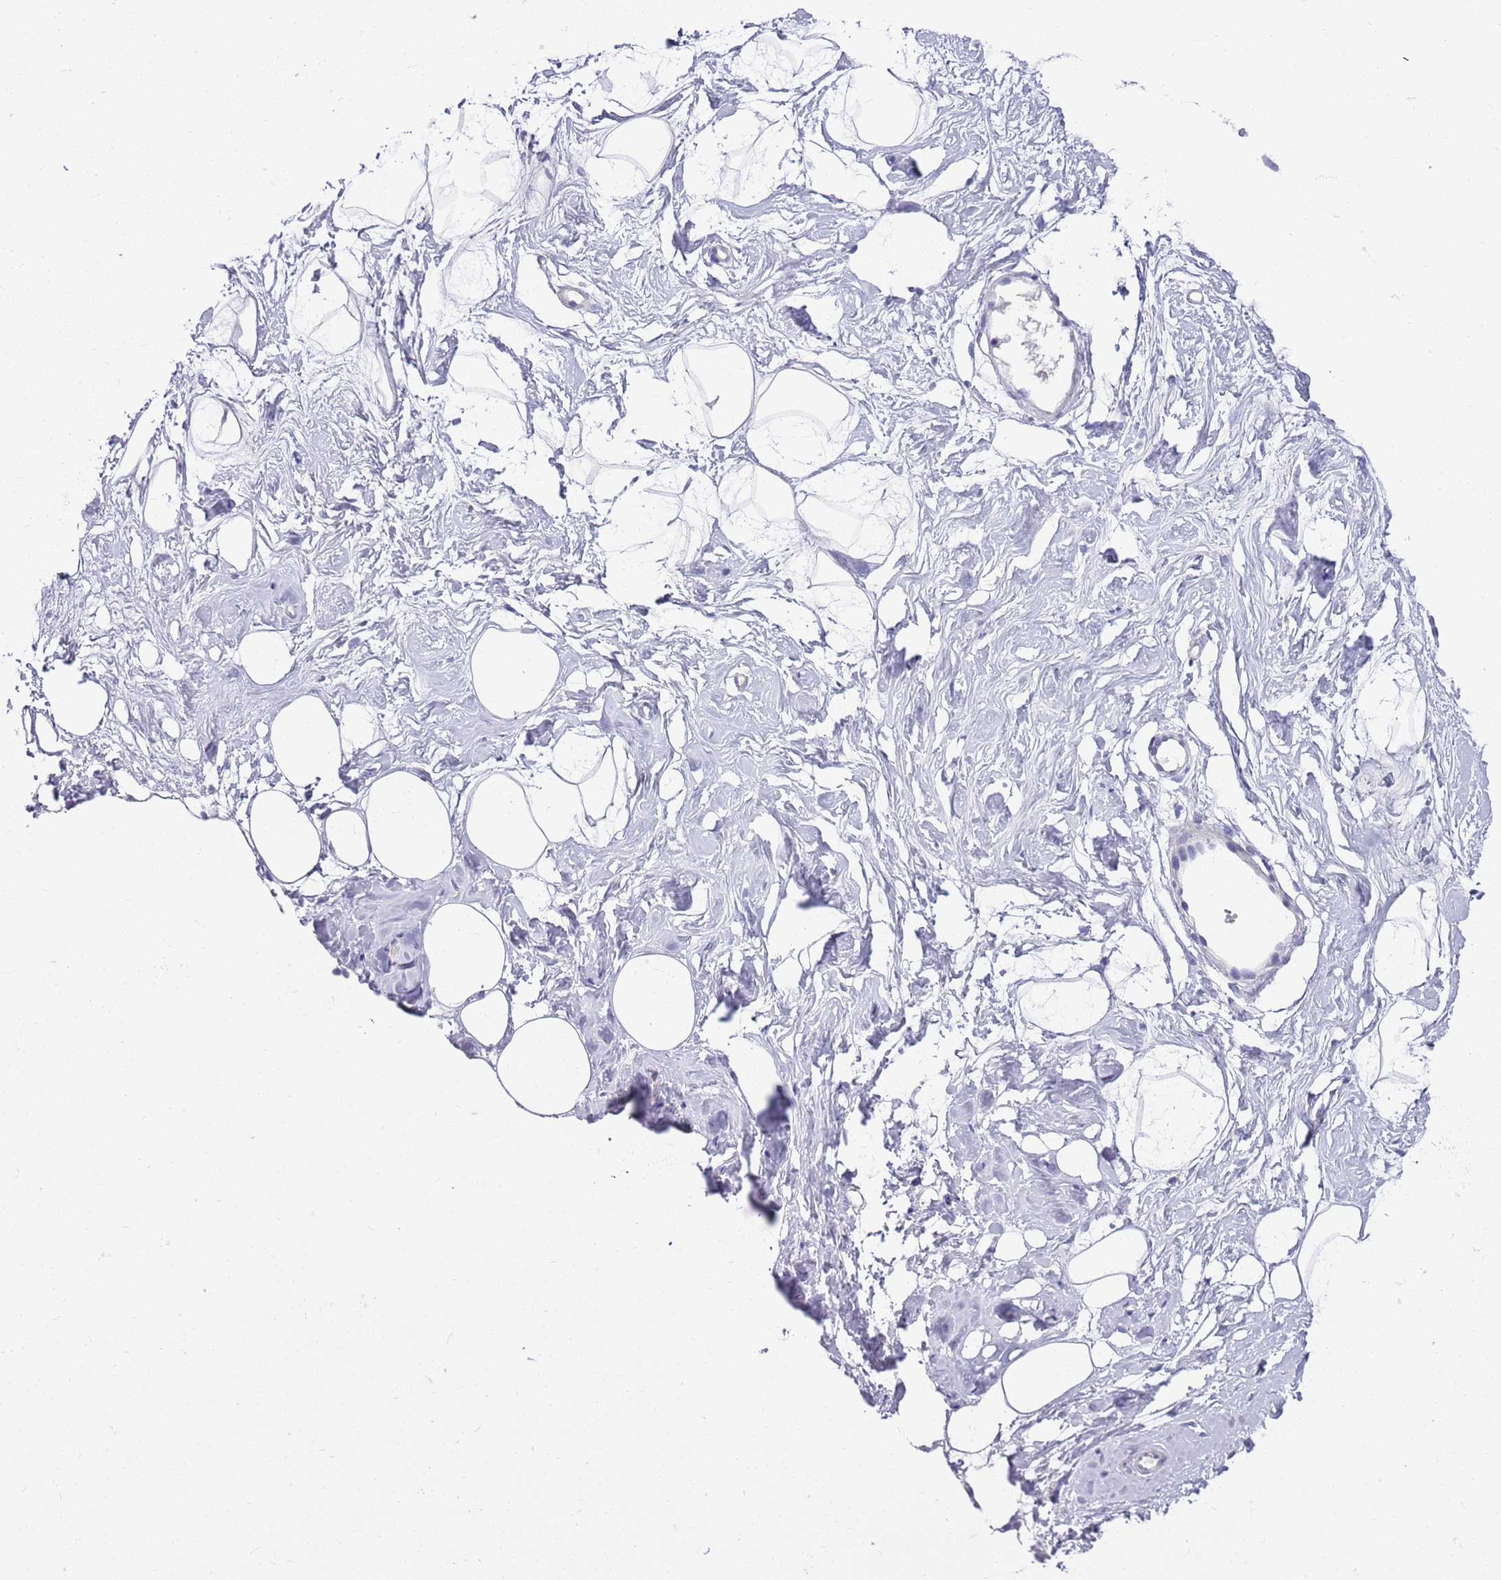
{"staining": {"intensity": "negative", "quantity": "none", "location": "none"}, "tissue": "breast", "cell_type": "Adipocytes", "image_type": "normal", "snomed": [{"axis": "morphology", "description": "Normal tissue, NOS"}, {"axis": "morphology", "description": "Adenoma, NOS"}, {"axis": "topography", "description": "Breast"}], "caption": "IHC micrograph of unremarkable human breast stained for a protein (brown), which exhibits no staining in adipocytes. (Stains: DAB (3,3'-diaminobenzidine) IHC with hematoxylin counter stain, Microscopy: brightfield microscopy at high magnification).", "gene": "BRMS1L", "patient": {"sex": "female", "age": 23}}